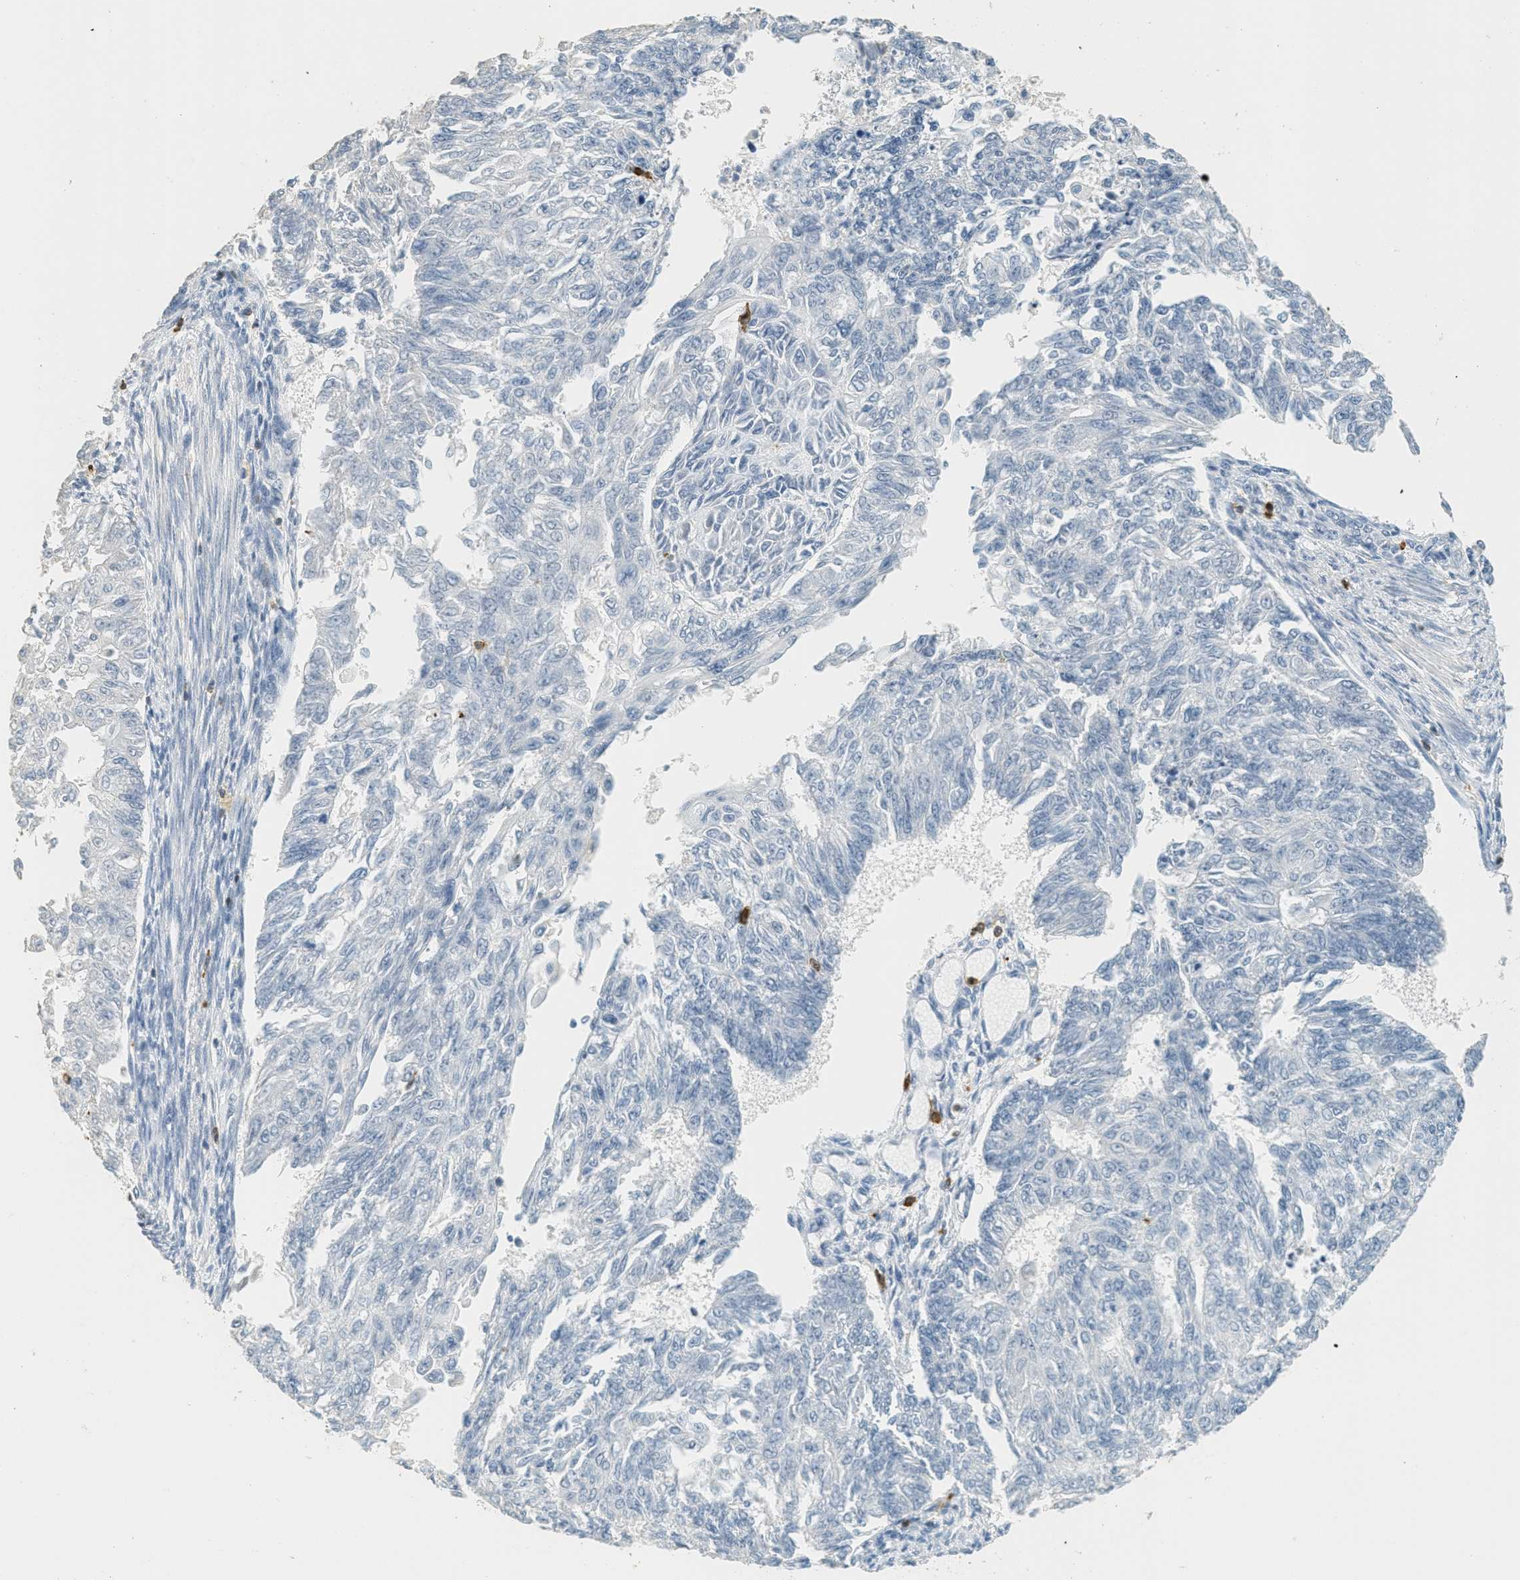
{"staining": {"intensity": "negative", "quantity": "none", "location": "none"}, "tissue": "endometrial cancer", "cell_type": "Tumor cells", "image_type": "cancer", "snomed": [{"axis": "morphology", "description": "Adenocarcinoma, NOS"}, {"axis": "topography", "description": "Endometrium"}], "caption": "A micrograph of human endometrial cancer is negative for staining in tumor cells.", "gene": "LSP1", "patient": {"sex": "female", "age": 32}}